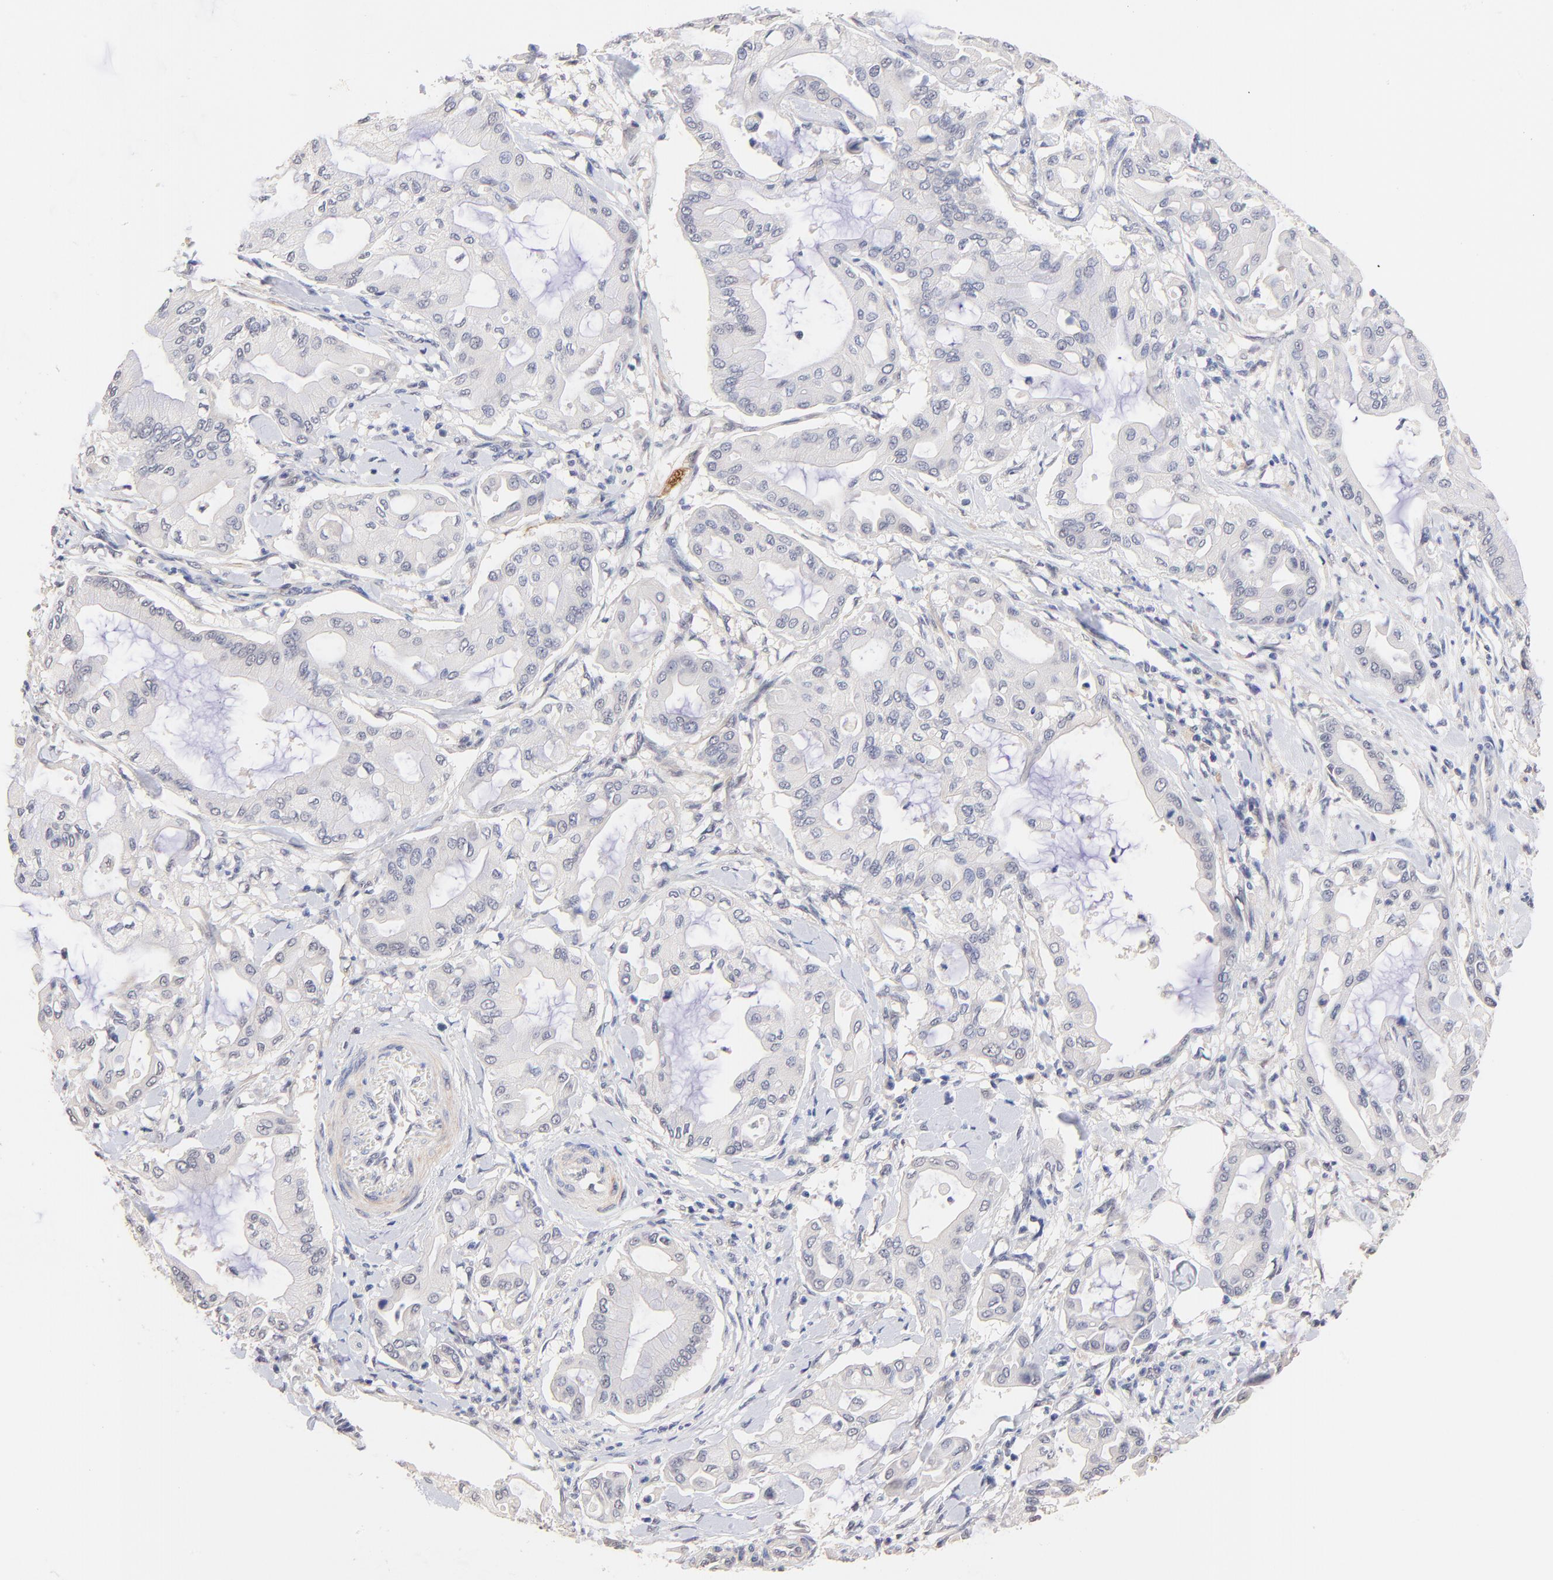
{"staining": {"intensity": "moderate", "quantity": "<25%", "location": "cytoplasmic/membranous"}, "tissue": "pancreatic cancer", "cell_type": "Tumor cells", "image_type": "cancer", "snomed": [{"axis": "morphology", "description": "Adenocarcinoma, NOS"}, {"axis": "morphology", "description": "Adenocarcinoma, metastatic, NOS"}, {"axis": "topography", "description": "Lymph node"}, {"axis": "topography", "description": "Pancreas"}, {"axis": "topography", "description": "Duodenum"}], "caption": "Immunohistochemical staining of pancreatic adenocarcinoma reveals low levels of moderate cytoplasmic/membranous protein positivity in approximately <25% of tumor cells. Using DAB (brown) and hematoxylin (blue) stains, captured at high magnification using brightfield microscopy.", "gene": "RIBC2", "patient": {"sex": "female", "age": 64}}